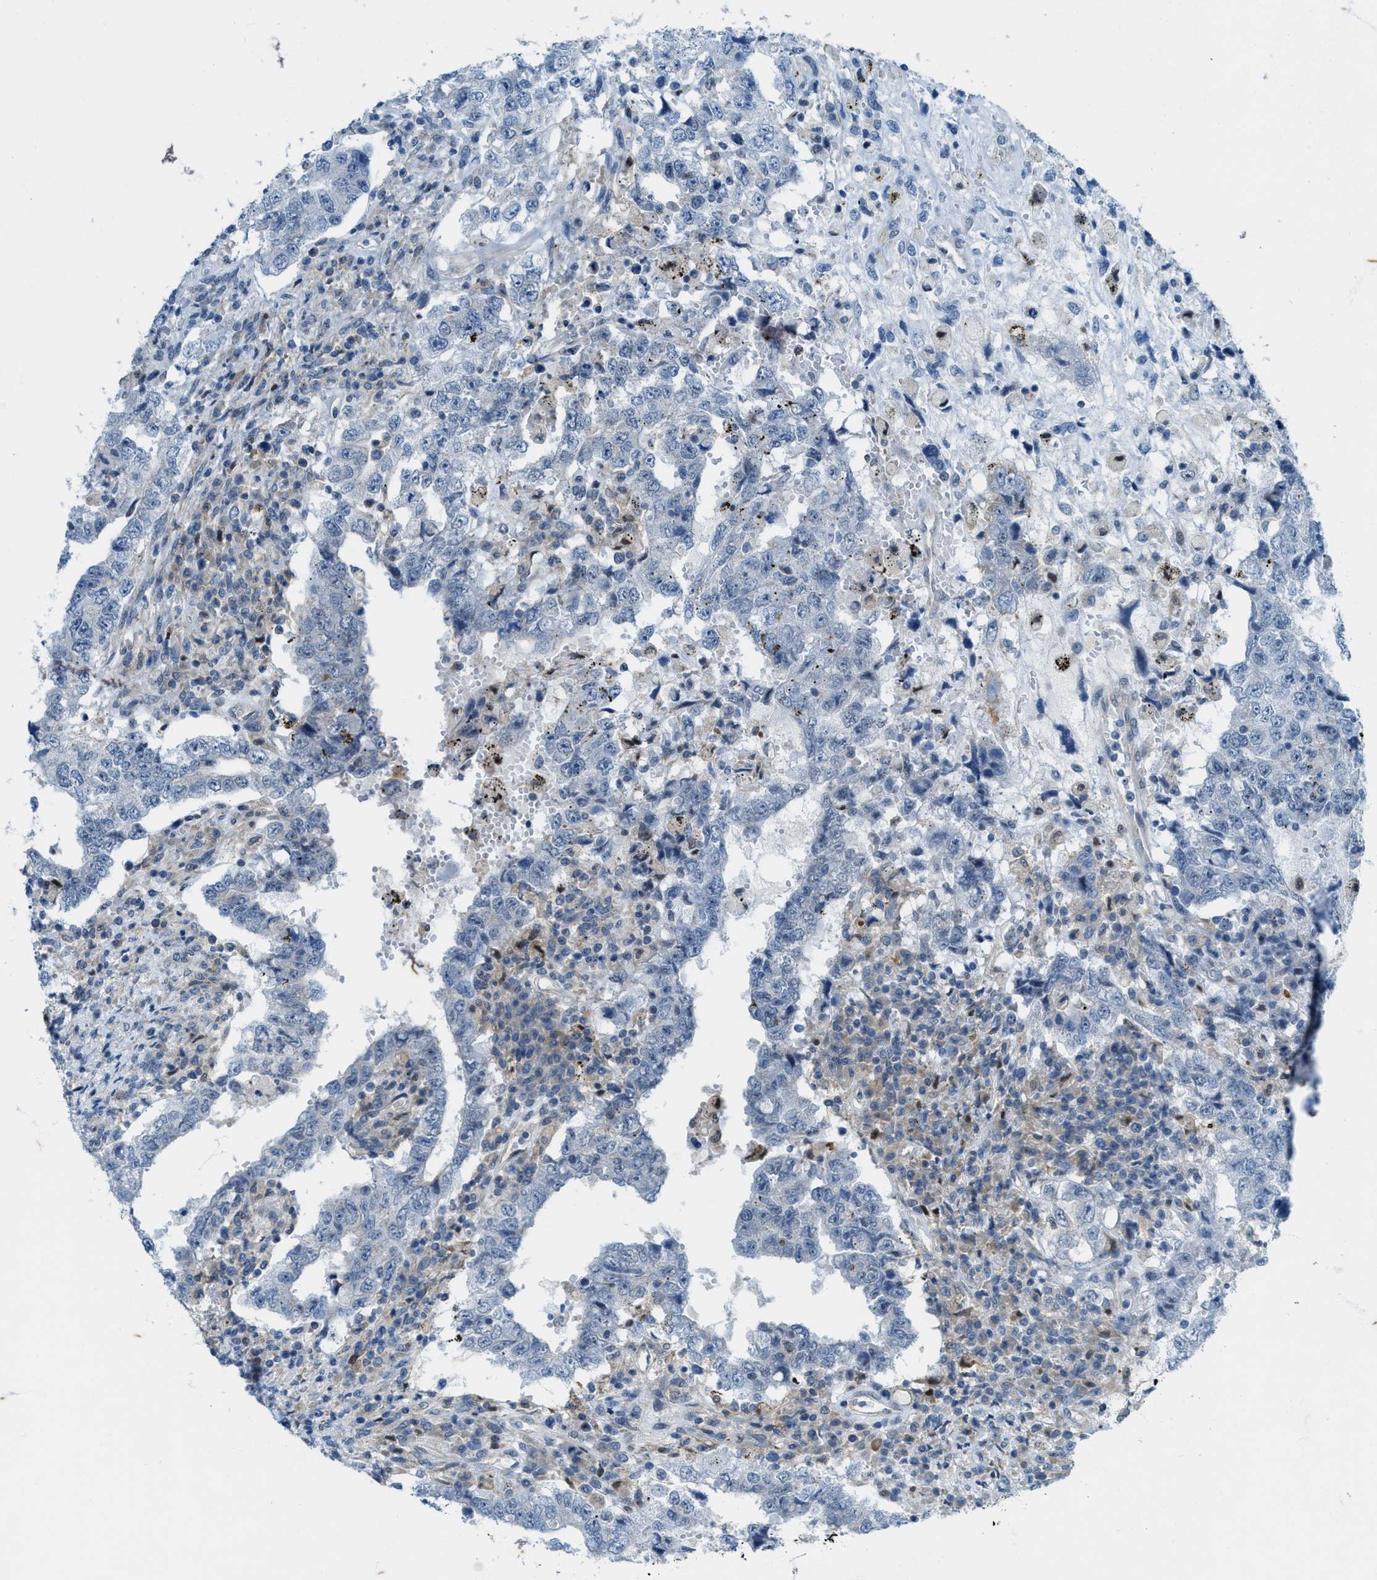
{"staining": {"intensity": "negative", "quantity": "none", "location": "none"}, "tissue": "testis cancer", "cell_type": "Tumor cells", "image_type": "cancer", "snomed": [{"axis": "morphology", "description": "Carcinoma, Embryonal, NOS"}, {"axis": "topography", "description": "Testis"}], "caption": "IHC image of human embryonal carcinoma (testis) stained for a protein (brown), which displays no positivity in tumor cells.", "gene": "LRRC72", "patient": {"sex": "male", "age": 26}}